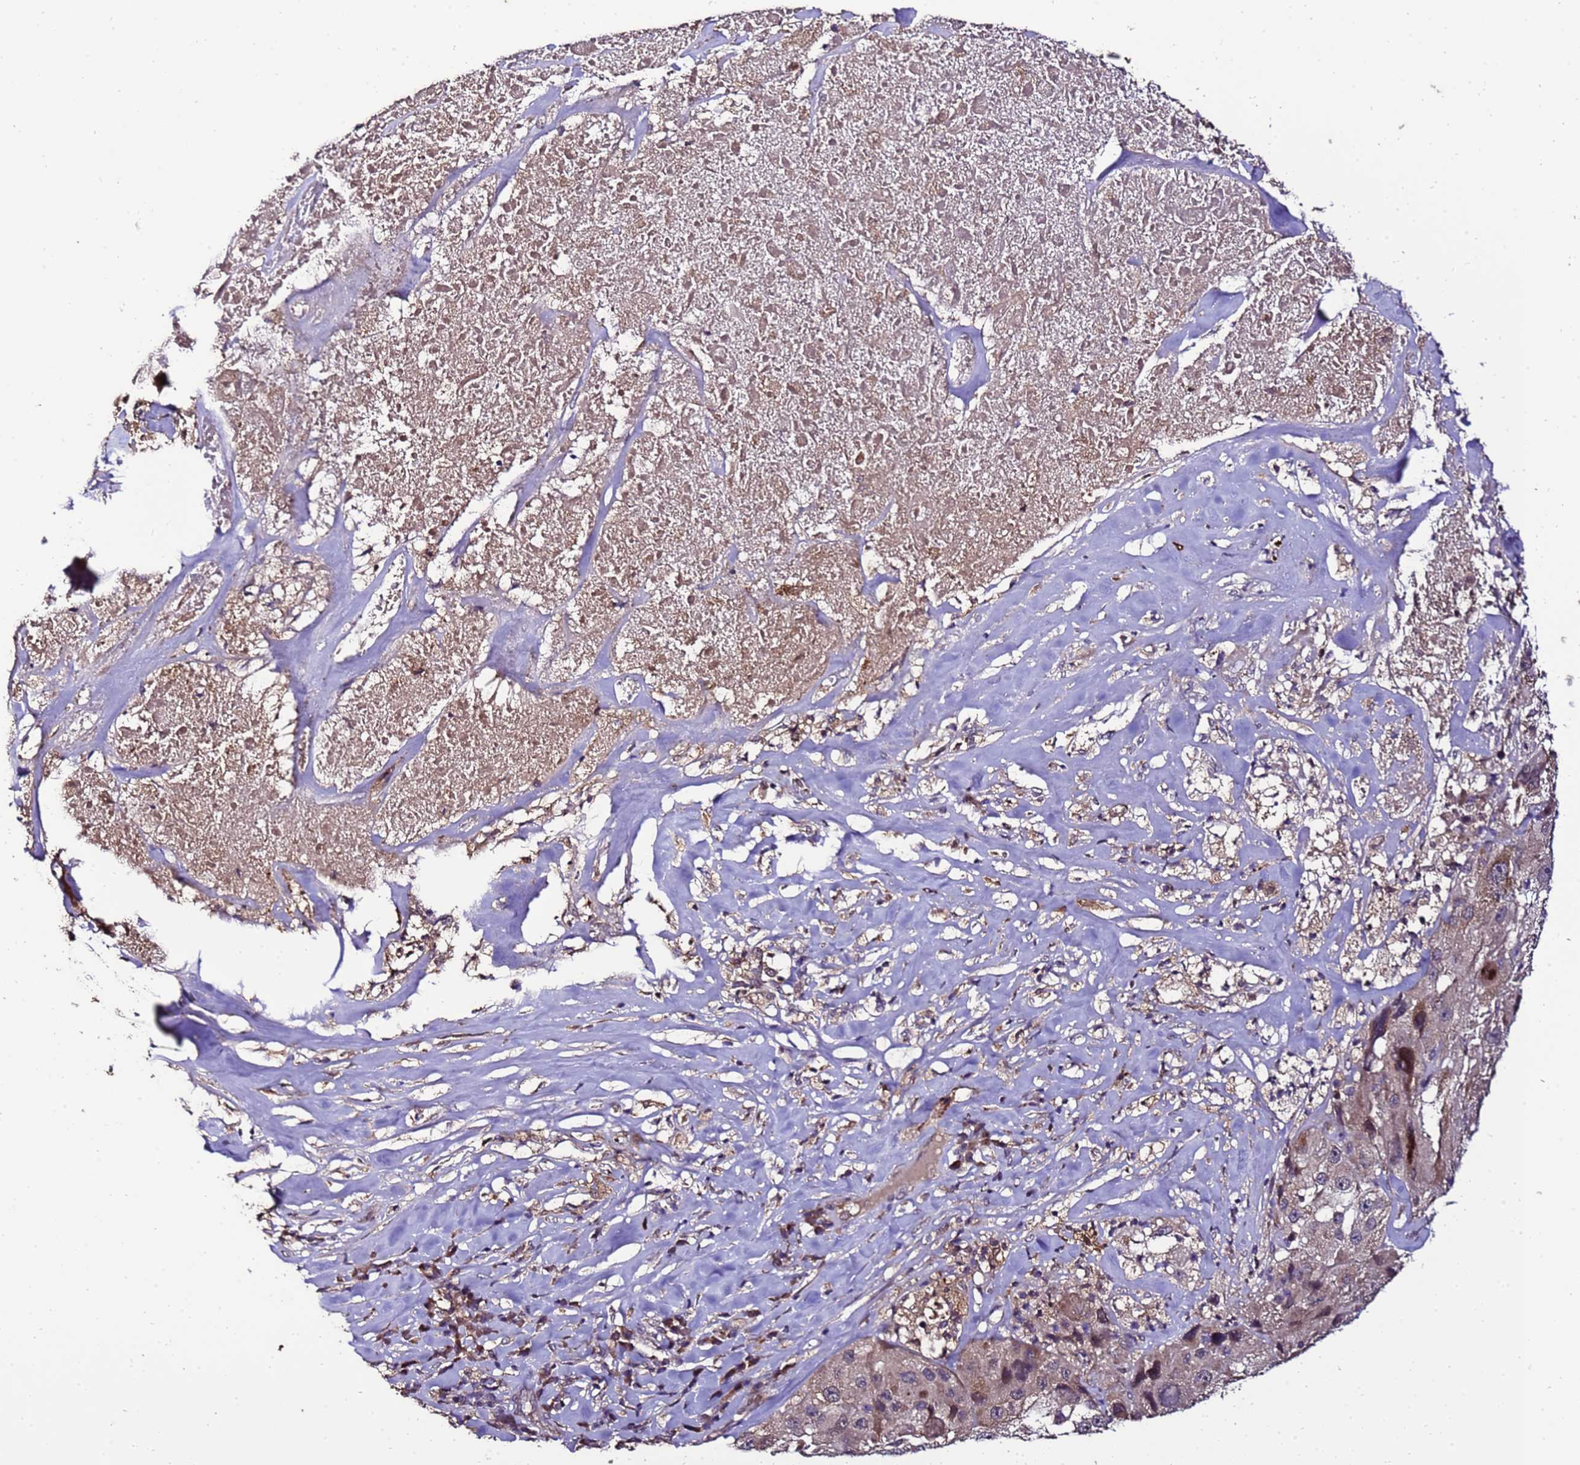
{"staining": {"intensity": "weak", "quantity": "25%-75%", "location": "cytoplasmic/membranous"}, "tissue": "melanoma", "cell_type": "Tumor cells", "image_type": "cancer", "snomed": [{"axis": "morphology", "description": "Malignant melanoma, Metastatic site"}, {"axis": "topography", "description": "Lymph node"}], "caption": "Tumor cells demonstrate low levels of weak cytoplasmic/membranous staining in approximately 25%-75% of cells in melanoma.", "gene": "ZNF329", "patient": {"sex": "male", "age": 62}}